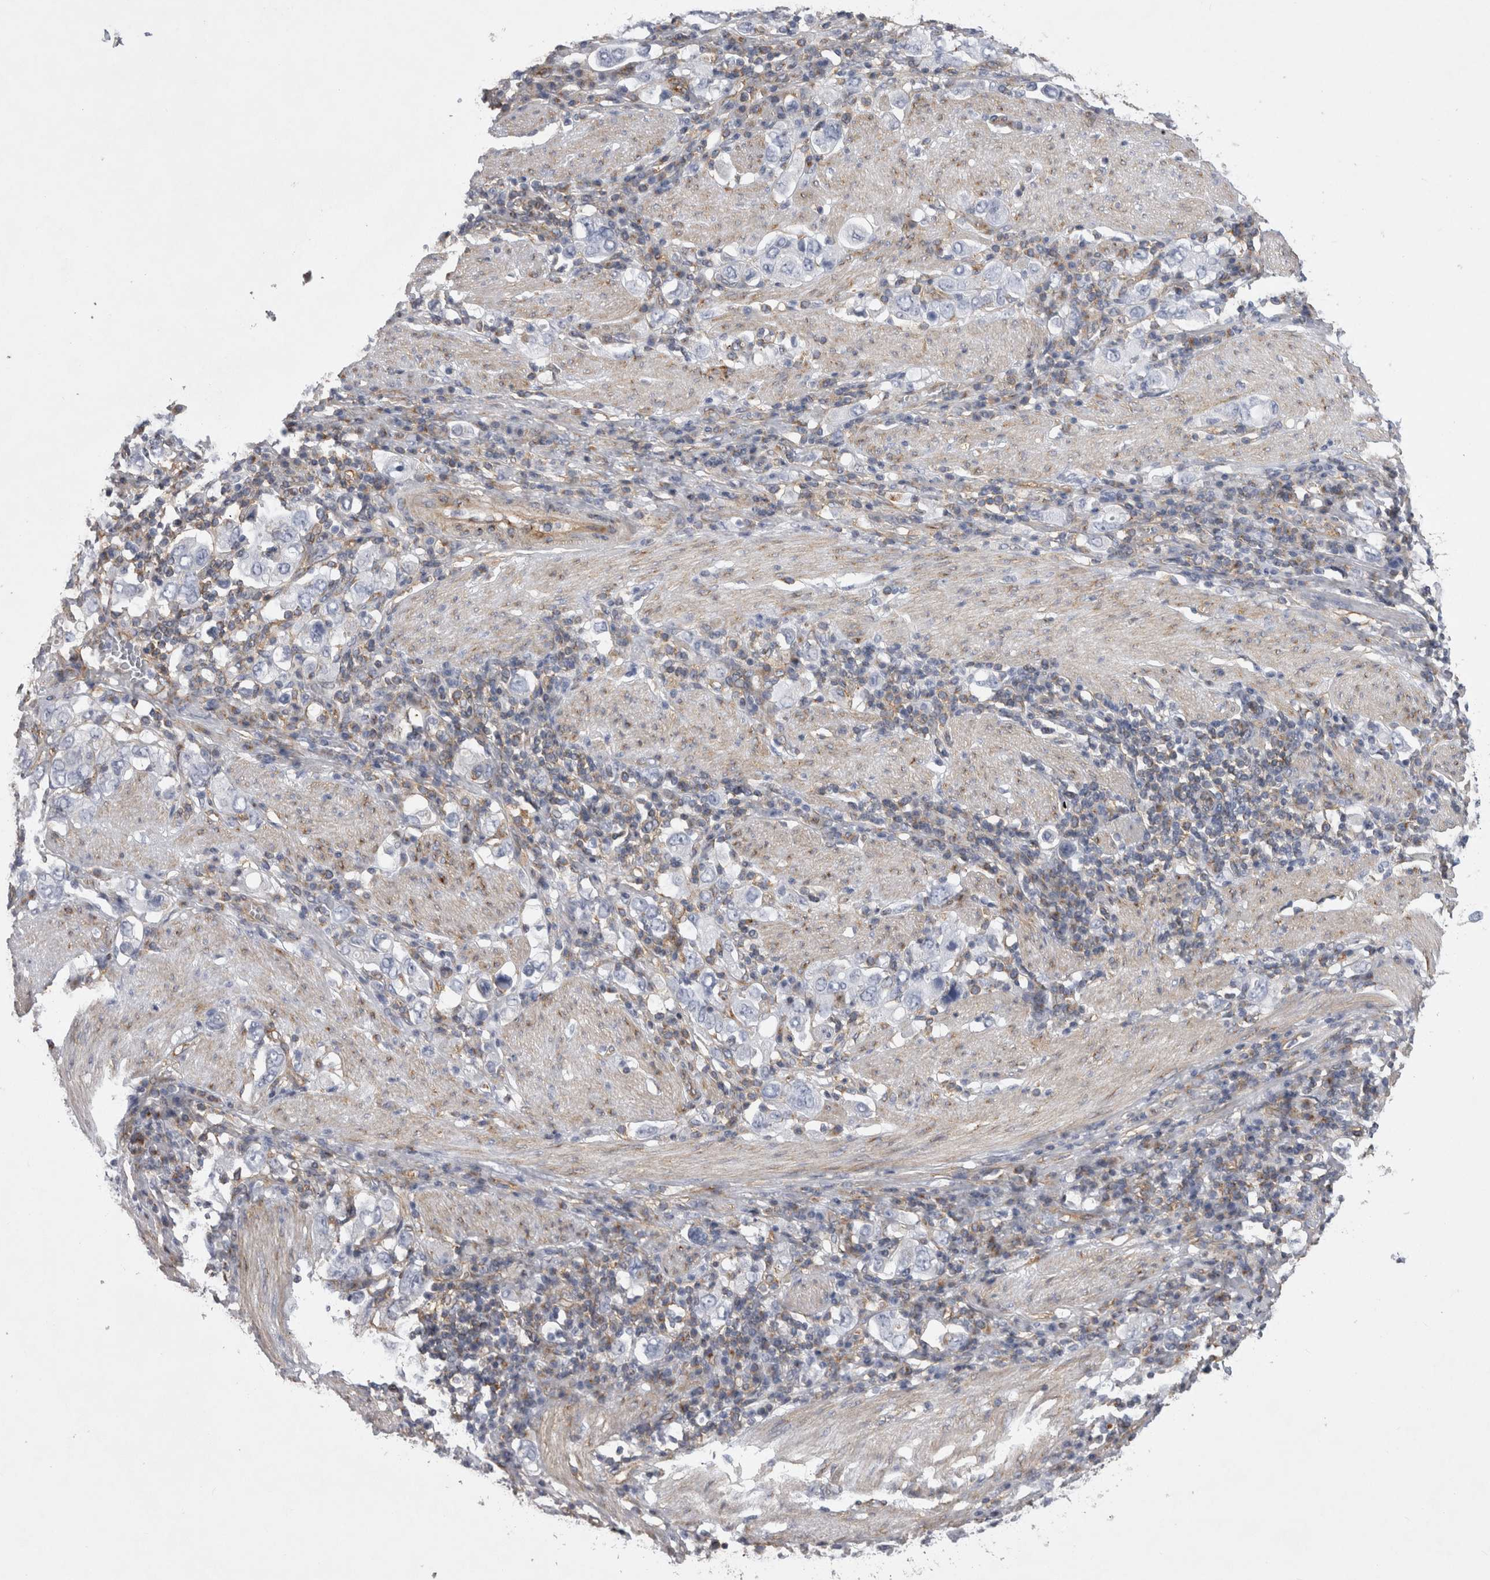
{"staining": {"intensity": "negative", "quantity": "none", "location": "none"}, "tissue": "stomach cancer", "cell_type": "Tumor cells", "image_type": "cancer", "snomed": [{"axis": "morphology", "description": "Adenocarcinoma, NOS"}, {"axis": "topography", "description": "Stomach, upper"}], "caption": "Immunohistochemistry histopathology image of neoplastic tissue: adenocarcinoma (stomach) stained with DAB (3,3'-diaminobenzidine) exhibits no significant protein staining in tumor cells. The staining is performed using DAB (3,3'-diaminobenzidine) brown chromogen with nuclei counter-stained in using hematoxylin.", "gene": "ATXN3", "patient": {"sex": "male", "age": 62}}